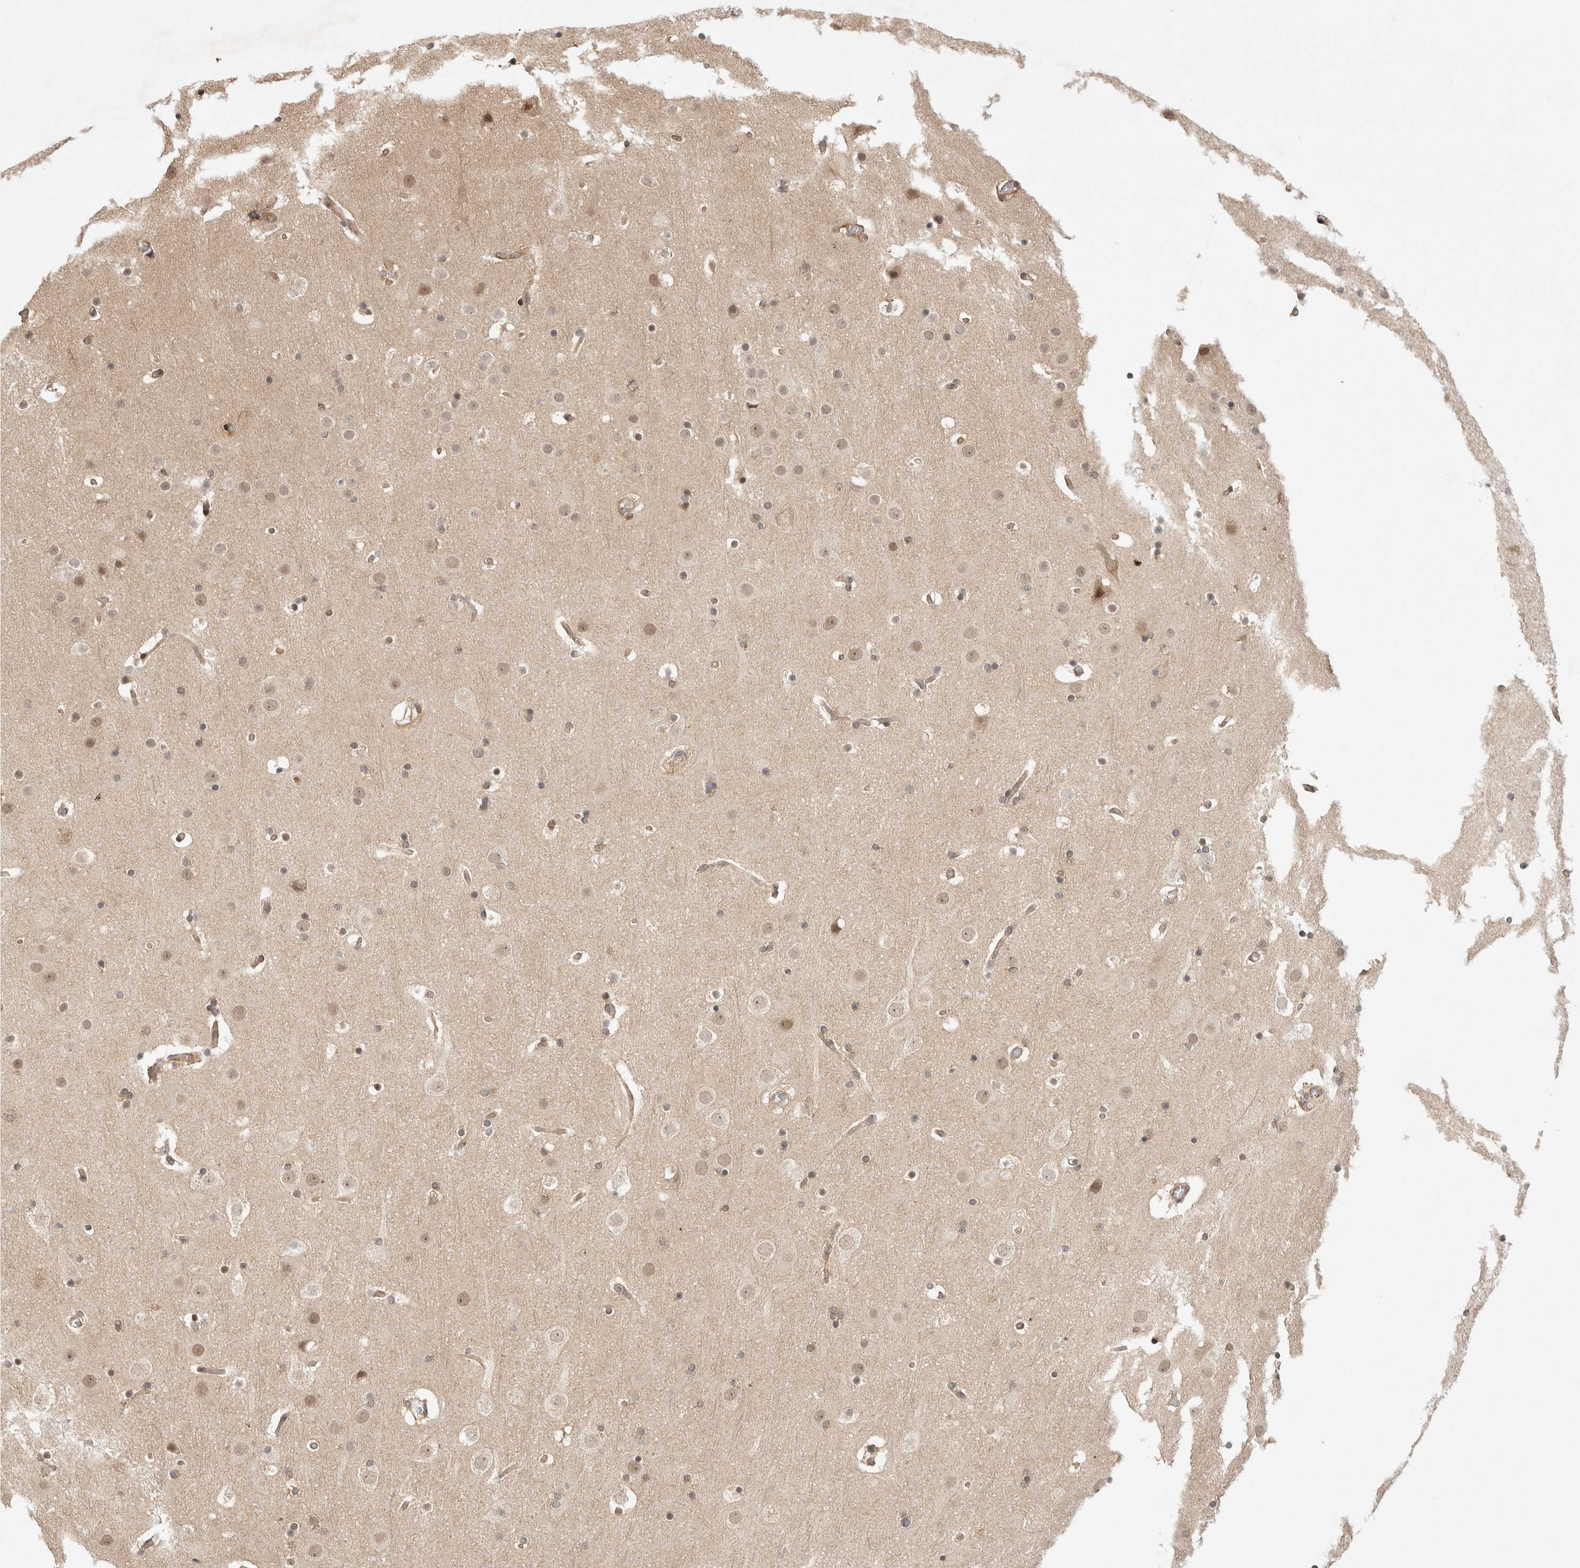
{"staining": {"intensity": "weak", "quantity": ">75%", "location": "cytoplasmic/membranous"}, "tissue": "cerebral cortex", "cell_type": "Endothelial cells", "image_type": "normal", "snomed": [{"axis": "morphology", "description": "Normal tissue, NOS"}, {"axis": "topography", "description": "Cerebral cortex"}], "caption": "IHC of unremarkable human cerebral cortex displays low levels of weak cytoplasmic/membranous expression in approximately >75% of endothelial cells.", "gene": "ZNF318", "patient": {"sex": "male", "age": 57}}